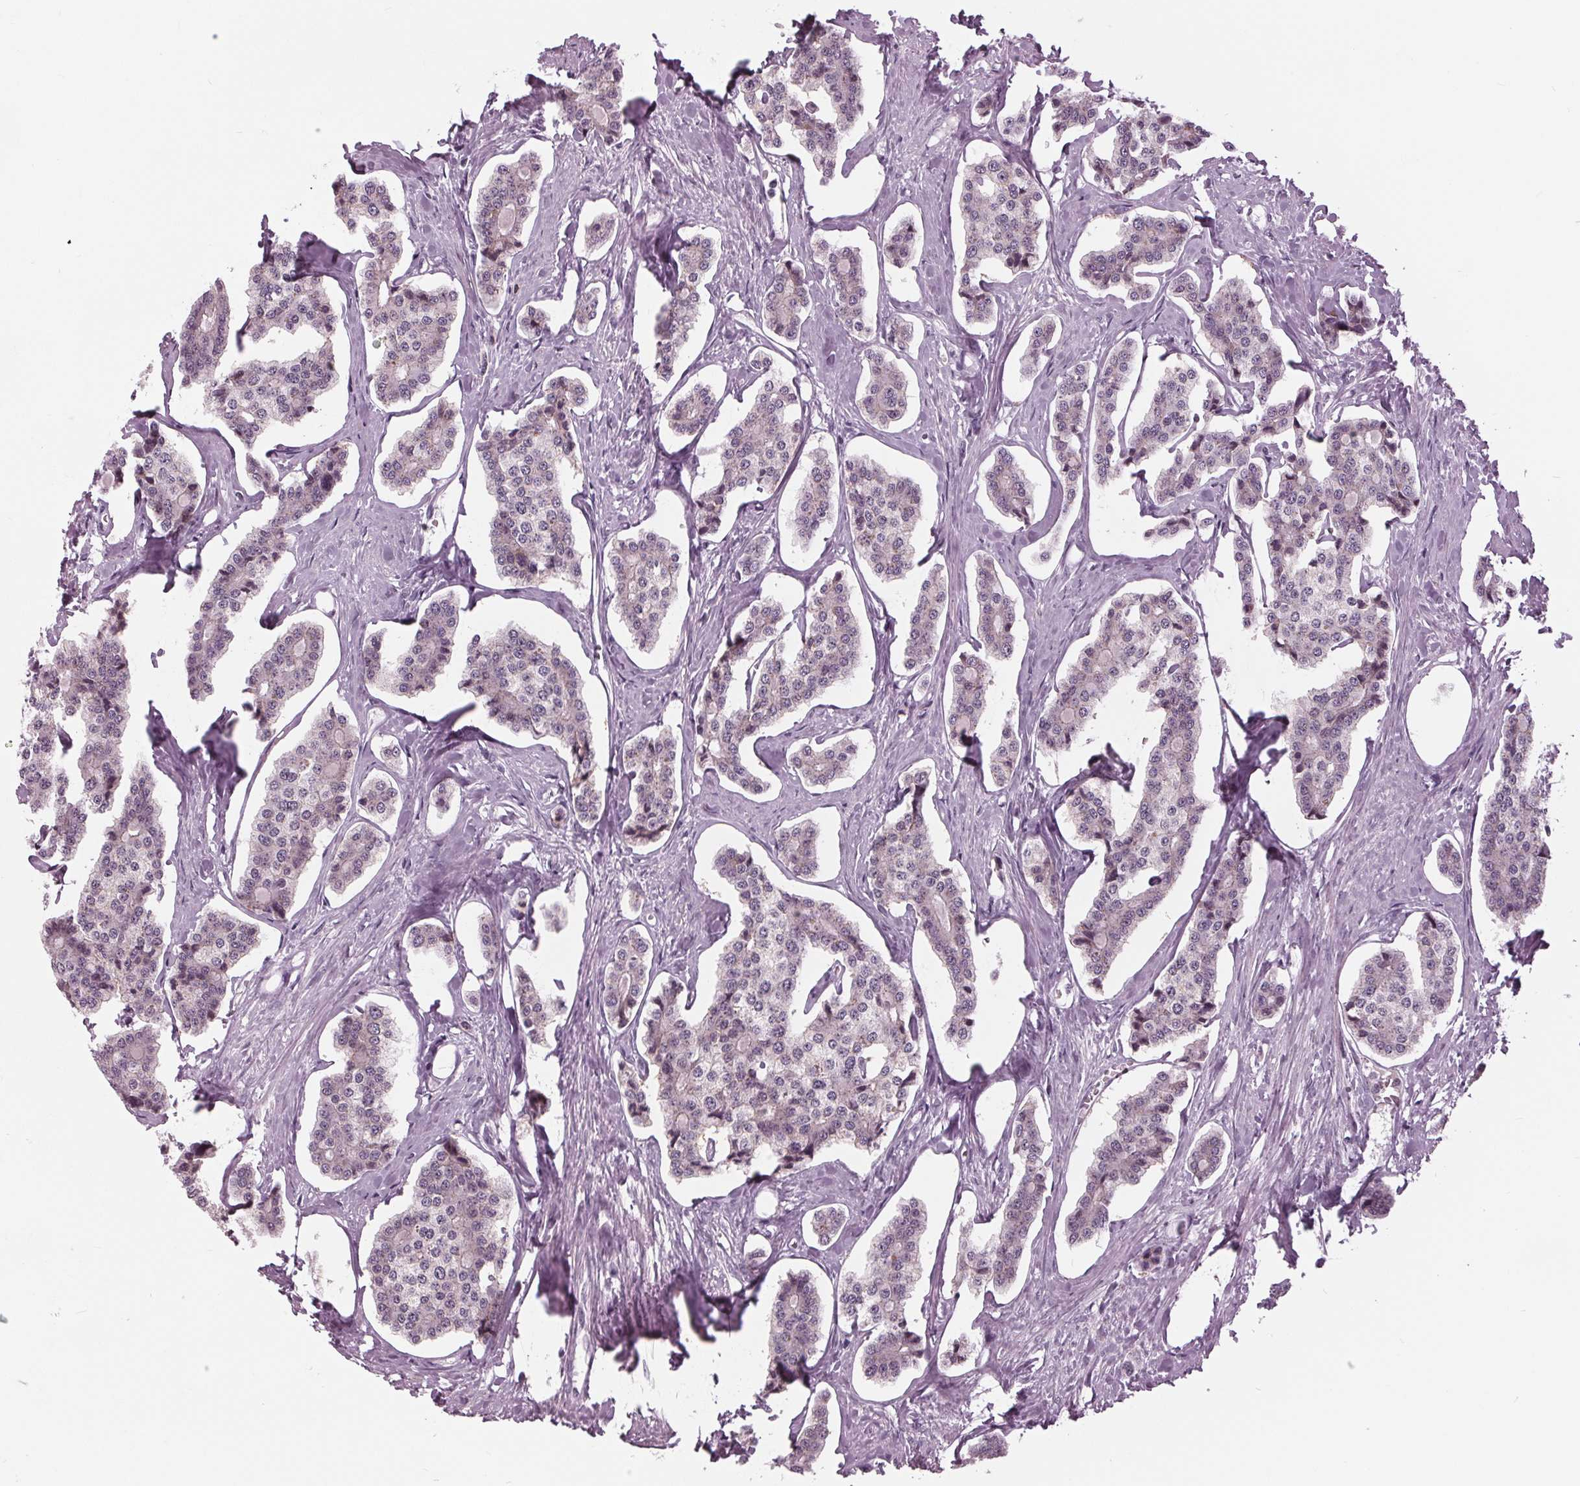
{"staining": {"intensity": "negative", "quantity": "none", "location": "none"}, "tissue": "carcinoid", "cell_type": "Tumor cells", "image_type": "cancer", "snomed": [{"axis": "morphology", "description": "Carcinoid, malignant, NOS"}, {"axis": "topography", "description": "Small intestine"}], "caption": "High magnification brightfield microscopy of carcinoid stained with DAB (3,3'-diaminobenzidine) (brown) and counterstained with hematoxylin (blue): tumor cells show no significant expression.", "gene": "SLC9A4", "patient": {"sex": "female", "age": 65}}